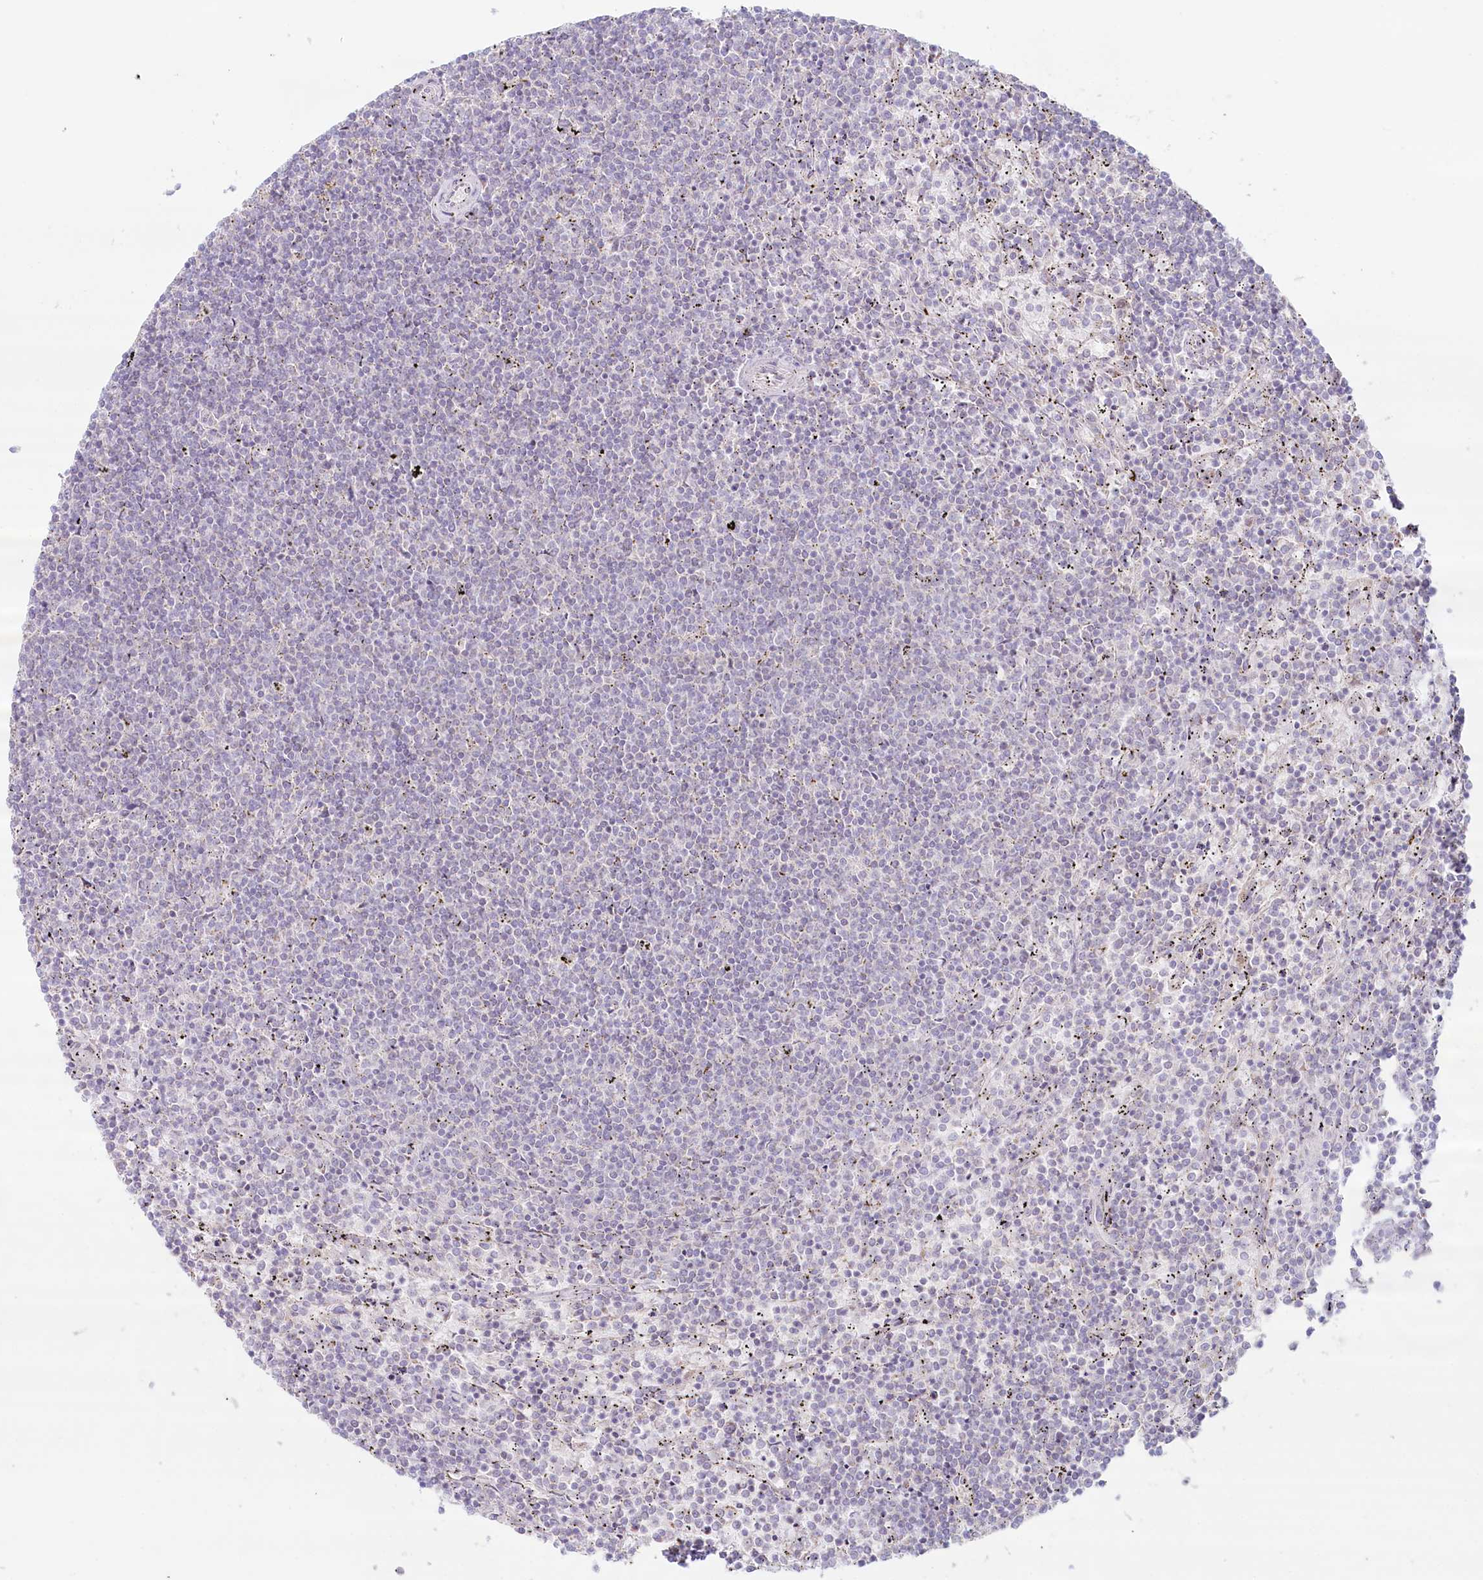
{"staining": {"intensity": "negative", "quantity": "none", "location": "none"}, "tissue": "lymphoma", "cell_type": "Tumor cells", "image_type": "cancer", "snomed": [{"axis": "morphology", "description": "Malignant lymphoma, non-Hodgkin's type, Low grade"}, {"axis": "topography", "description": "Spleen"}], "caption": "Immunohistochemistry (IHC) of human malignant lymphoma, non-Hodgkin's type (low-grade) displays no positivity in tumor cells.", "gene": "PSAPL1", "patient": {"sex": "female", "age": 50}}